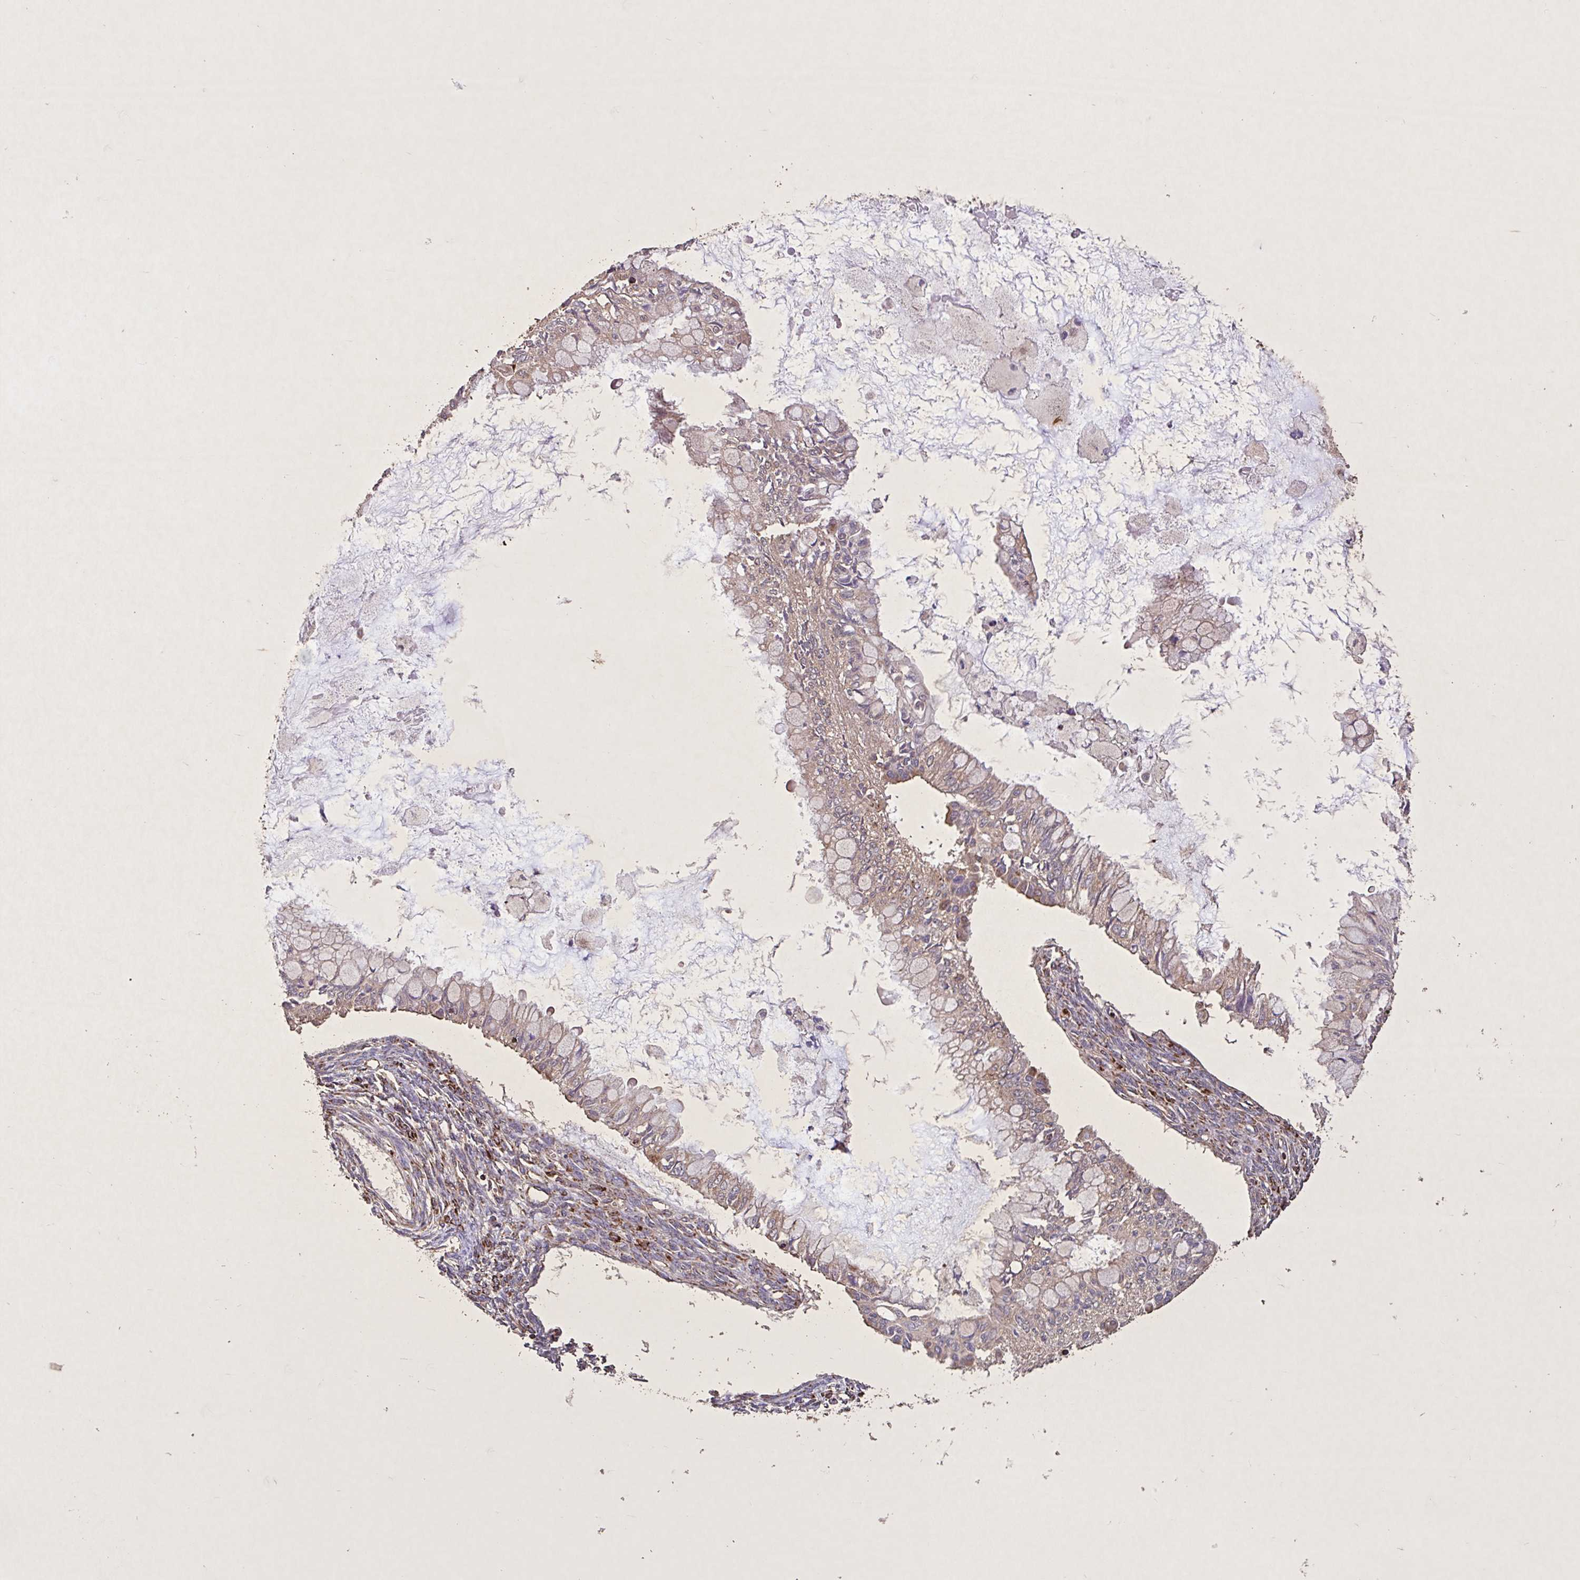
{"staining": {"intensity": "weak", "quantity": ">75%", "location": "cytoplasmic/membranous"}, "tissue": "ovarian cancer", "cell_type": "Tumor cells", "image_type": "cancer", "snomed": [{"axis": "morphology", "description": "Cystadenocarcinoma, mucinous, NOS"}, {"axis": "topography", "description": "Ovary"}], "caption": "Immunohistochemical staining of ovarian cancer (mucinous cystadenocarcinoma) shows low levels of weak cytoplasmic/membranous protein positivity in about >75% of tumor cells.", "gene": "AGK", "patient": {"sex": "female", "age": 34}}